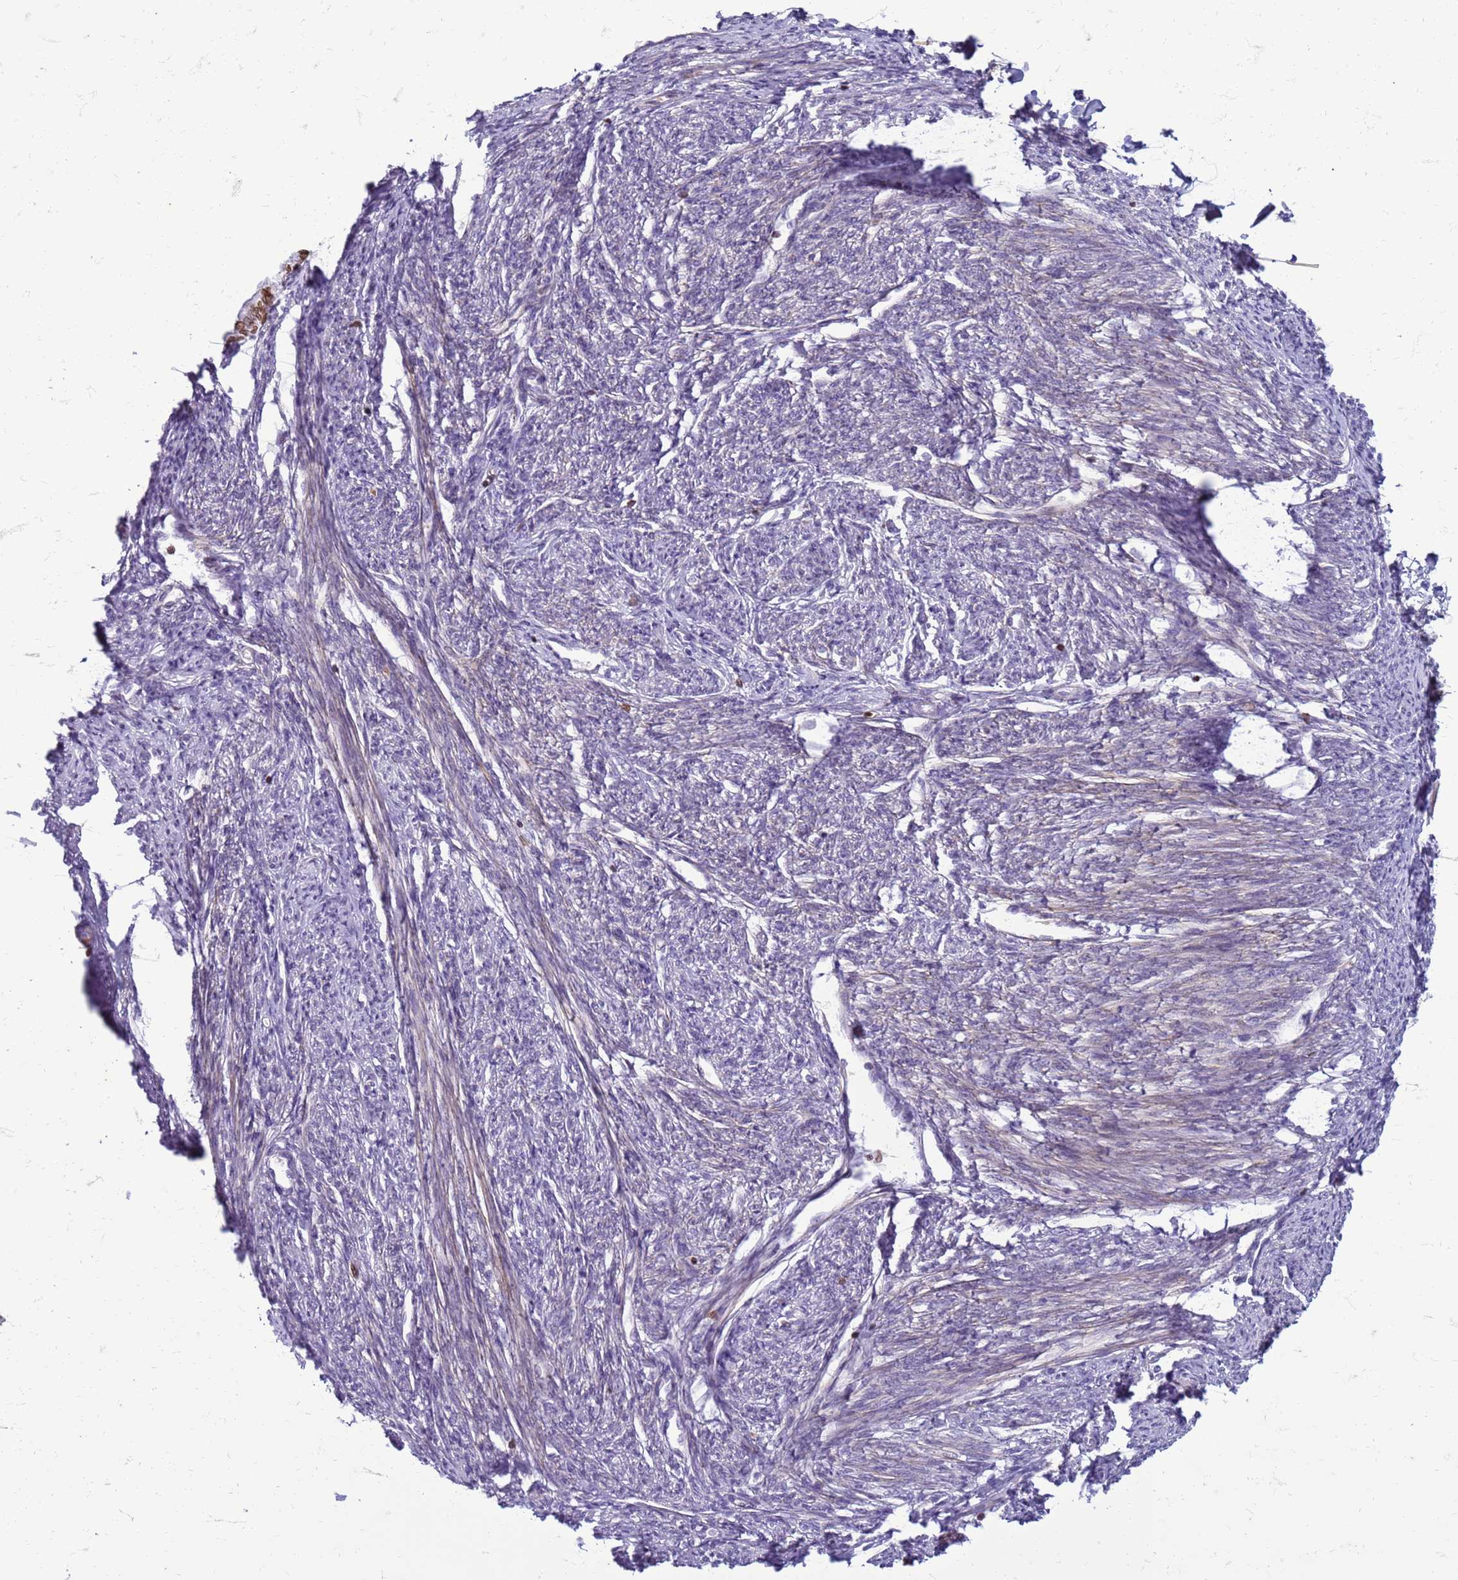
{"staining": {"intensity": "strong", "quantity": "25%-75%", "location": "cytoplasmic/membranous"}, "tissue": "smooth muscle", "cell_type": "Smooth muscle cells", "image_type": "normal", "snomed": [{"axis": "morphology", "description": "Normal tissue, NOS"}, {"axis": "topography", "description": "Smooth muscle"}, {"axis": "topography", "description": "Uterus"}], "caption": "Normal smooth muscle shows strong cytoplasmic/membranous staining in approximately 25%-75% of smooth muscle cells The protein is stained brown, and the nuclei are stained in blue (DAB IHC with brightfield microscopy, high magnification)..", "gene": "METTL25B", "patient": {"sex": "female", "age": 59}}